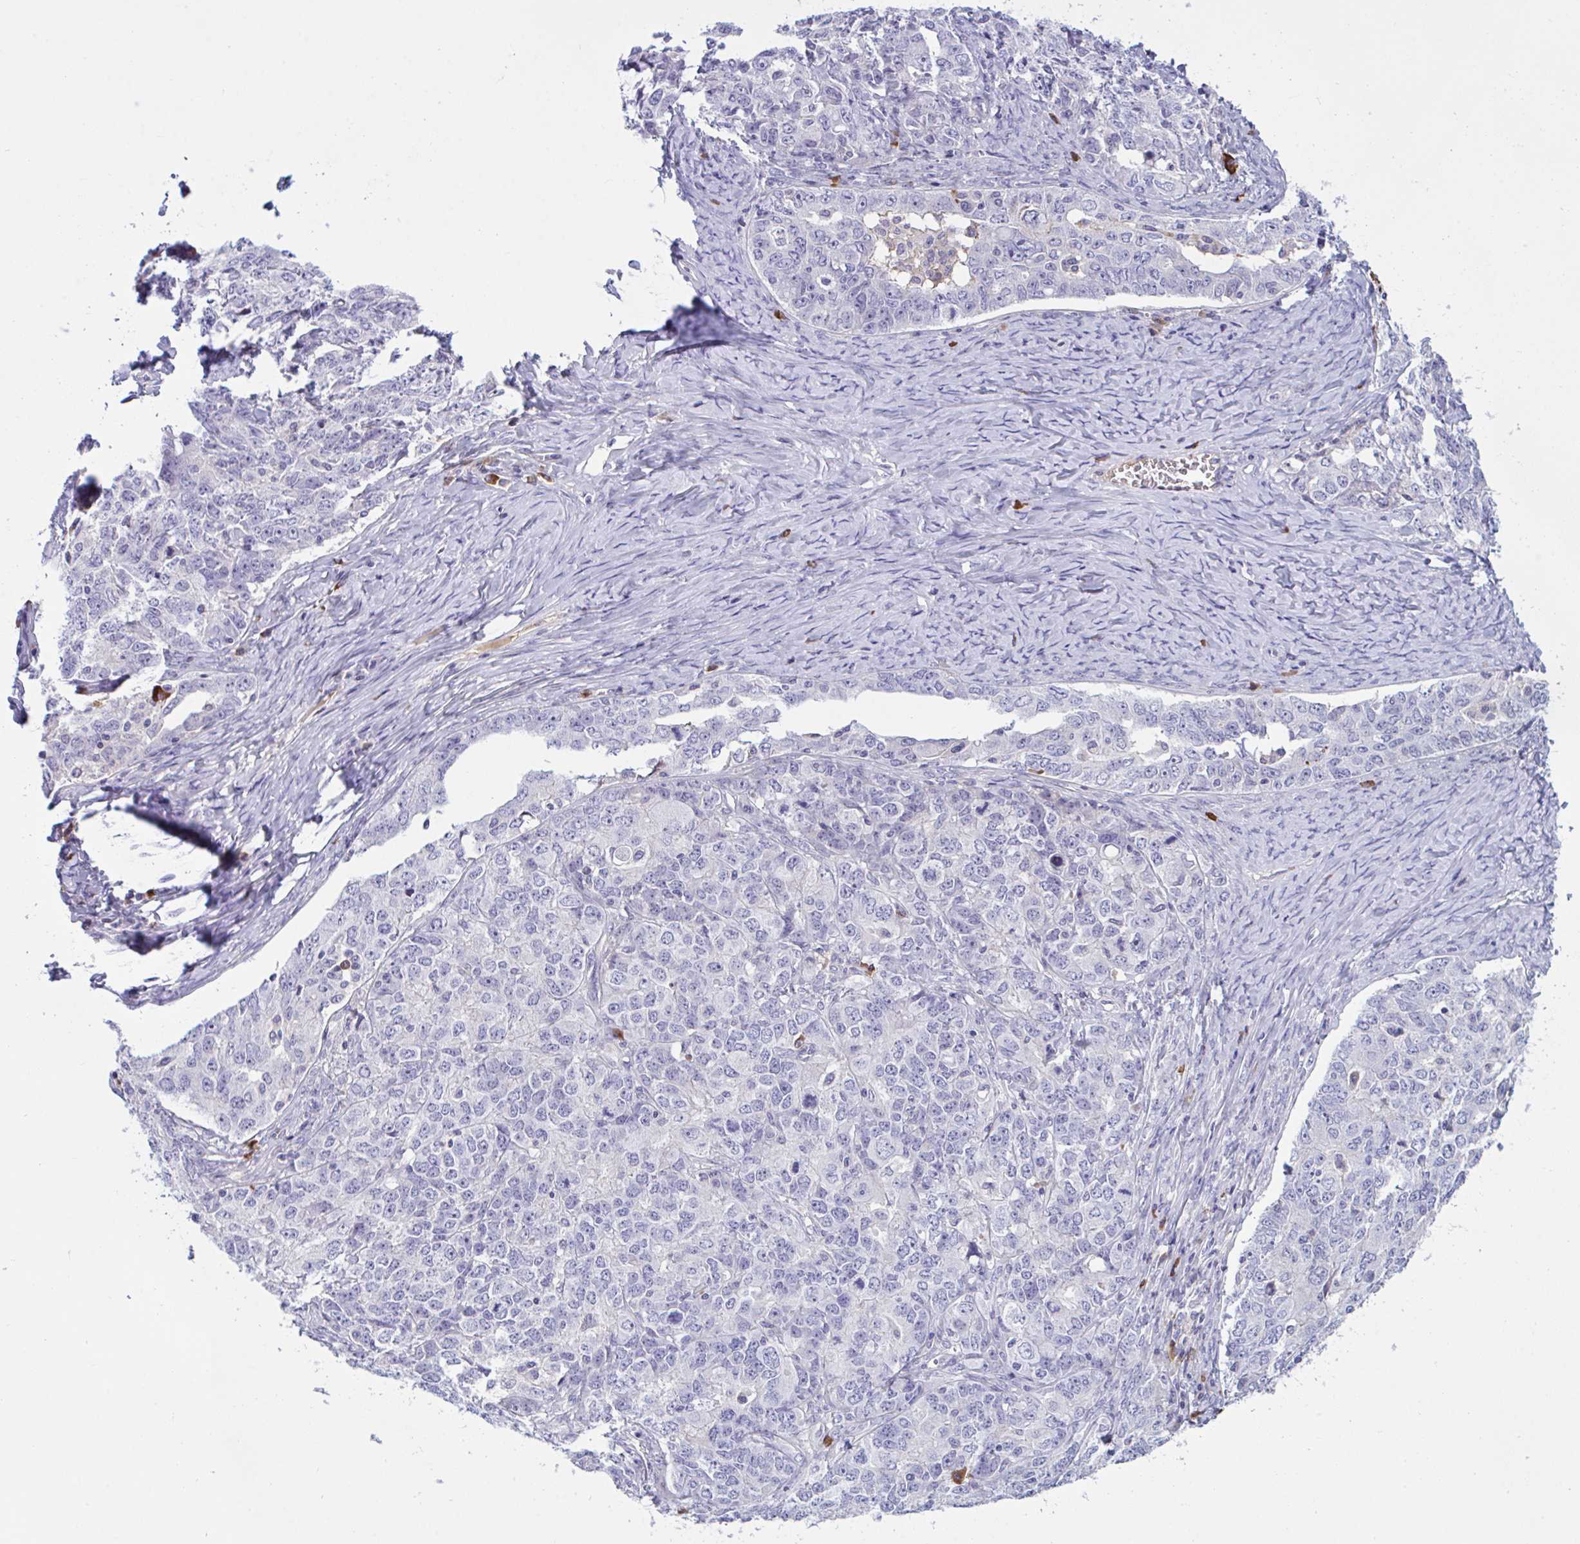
{"staining": {"intensity": "negative", "quantity": "none", "location": "none"}, "tissue": "ovarian cancer", "cell_type": "Tumor cells", "image_type": "cancer", "snomed": [{"axis": "morphology", "description": "Carcinoma, endometroid"}, {"axis": "topography", "description": "Ovary"}], "caption": "Human endometroid carcinoma (ovarian) stained for a protein using immunohistochemistry displays no staining in tumor cells.", "gene": "MS4A14", "patient": {"sex": "female", "age": 62}}